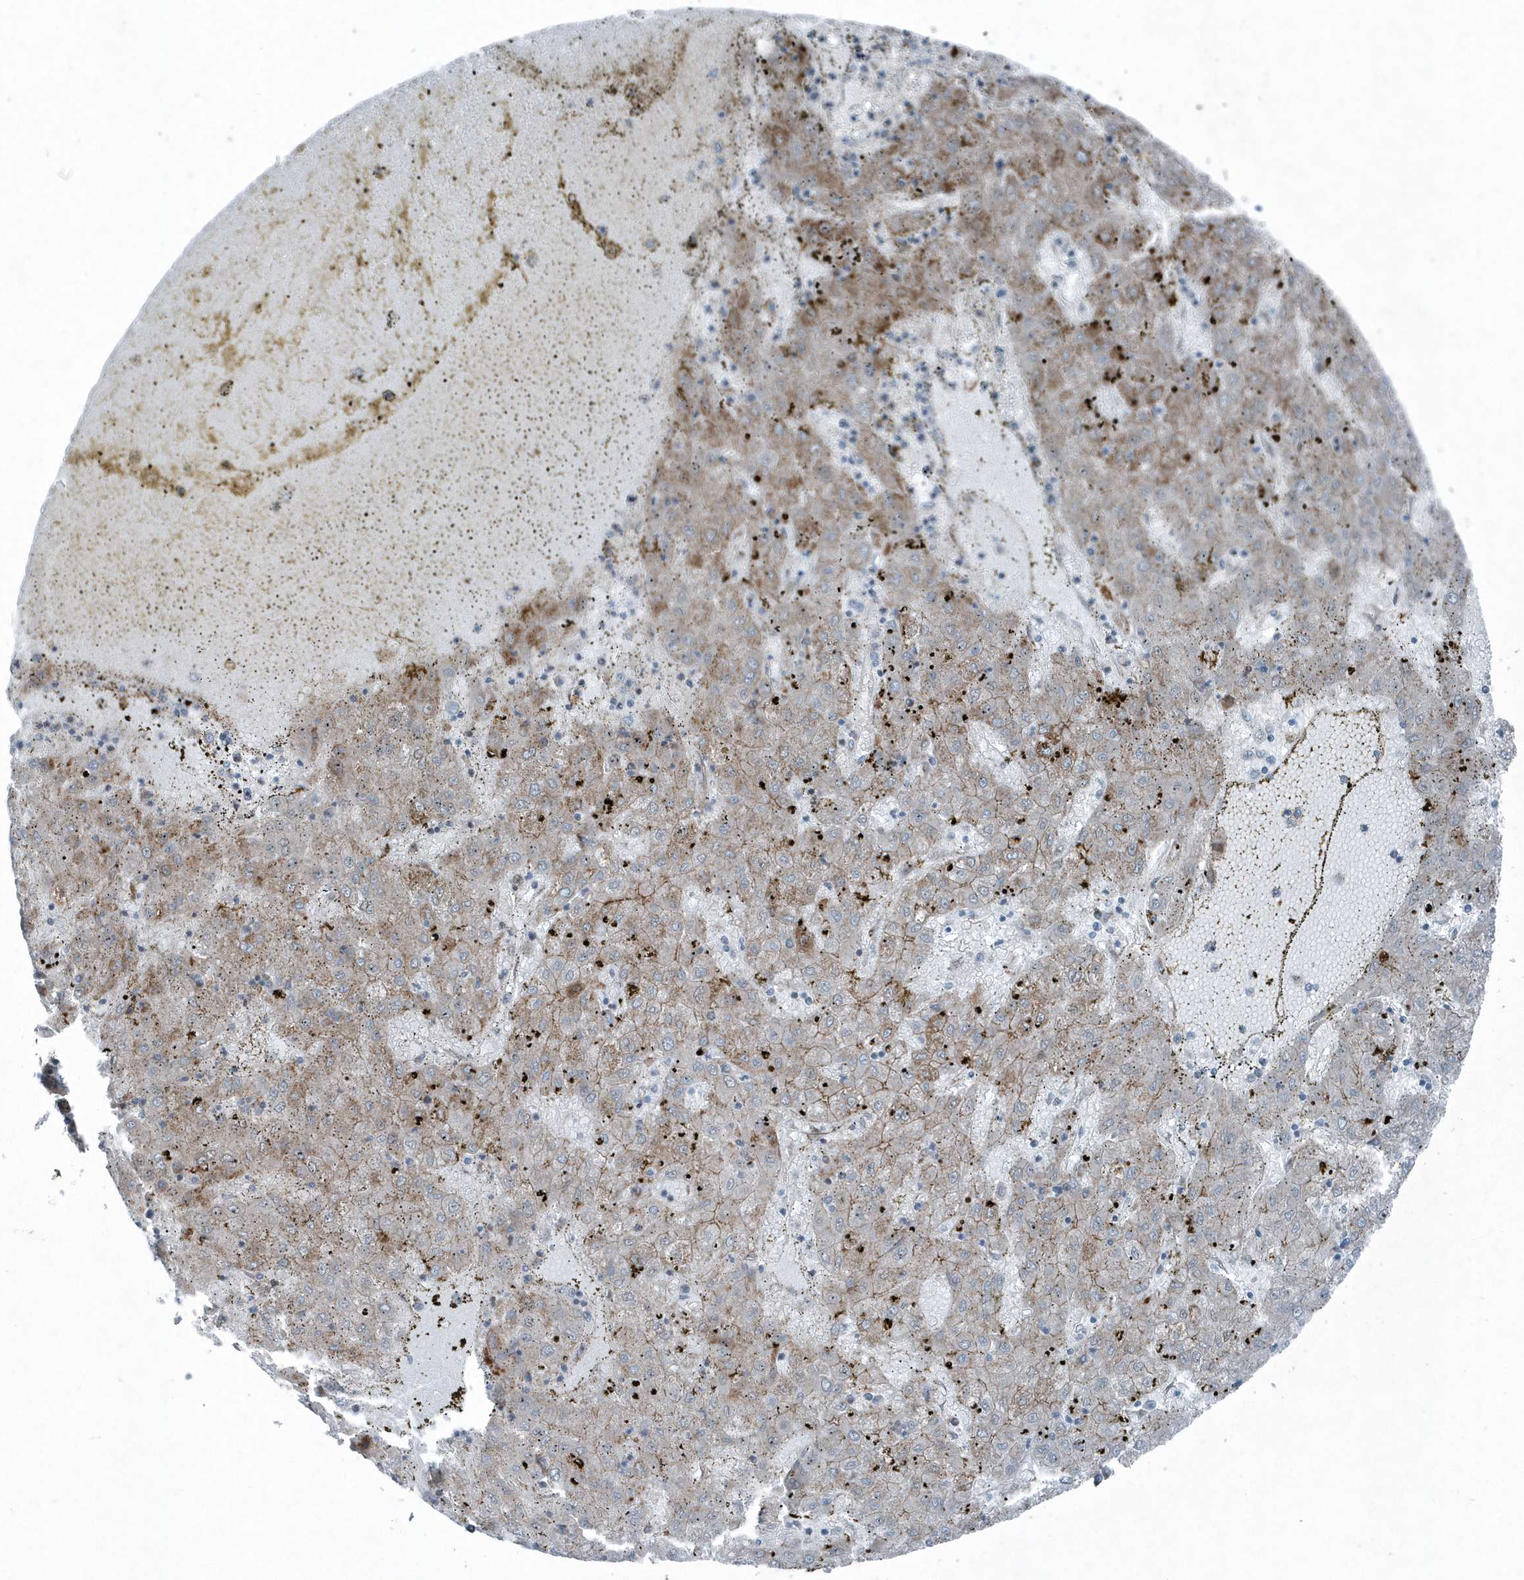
{"staining": {"intensity": "moderate", "quantity": "25%-75%", "location": "cytoplasmic/membranous"}, "tissue": "liver cancer", "cell_type": "Tumor cells", "image_type": "cancer", "snomed": [{"axis": "morphology", "description": "Carcinoma, Hepatocellular, NOS"}, {"axis": "topography", "description": "Liver"}], "caption": "About 25%-75% of tumor cells in human liver cancer (hepatocellular carcinoma) demonstrate moderate cytoplasmic/membranous protein positivity as visualized by brown immunohistochemical staining.", "gene": "GCC2", "patient": {"sex": "male", "age": 72}}